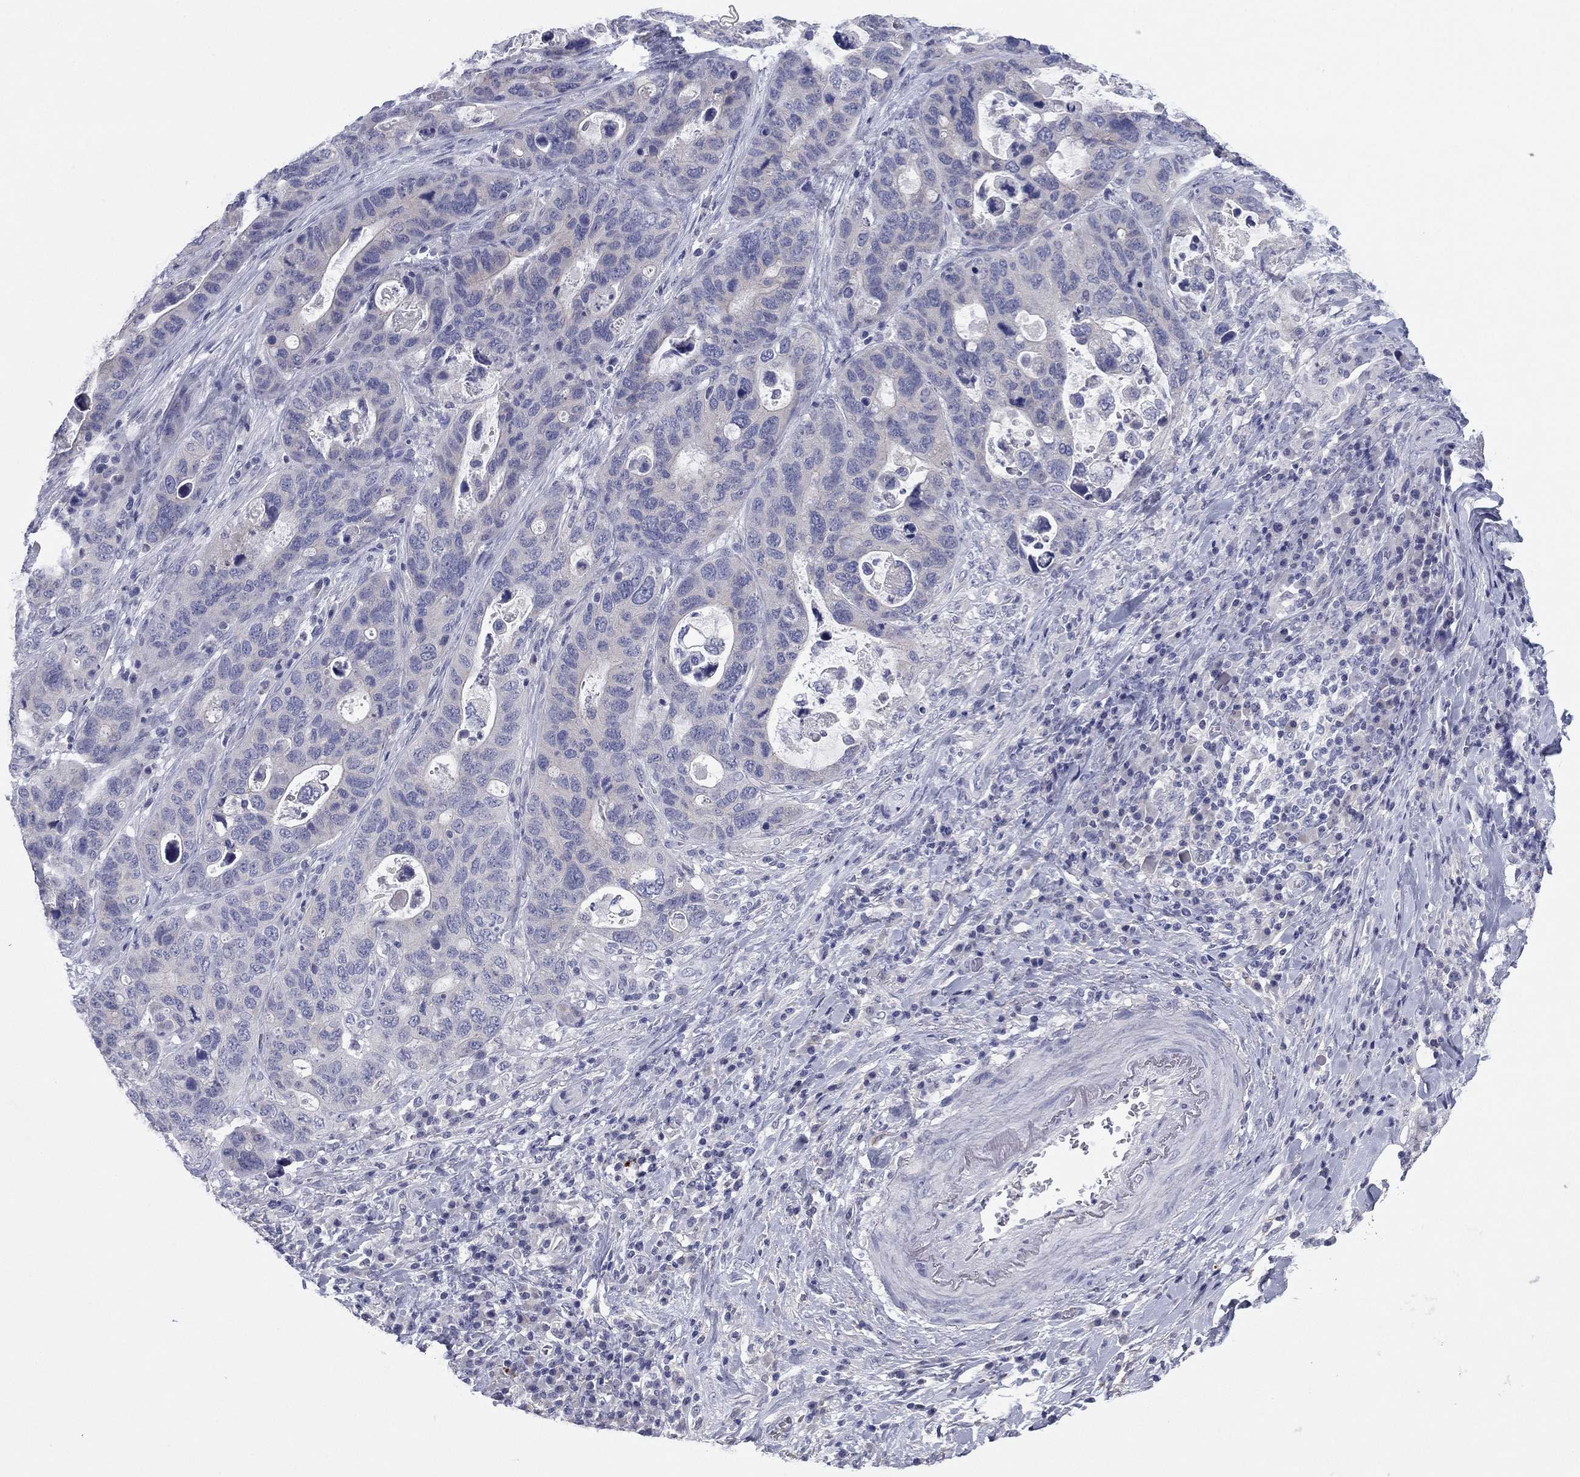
{"staining": {"intensity": "negative", "quantity": "none", "location": "none"}, "tissue": "stomach cancer", "cell_type": "Tumor cells", "image_type": "cancer", "snomed": [{"axis": "morphology", "description": "Adenocarcinoma, NOS"}, {"axis": "topography", "description": "Stomach"}], "caption": "The image demonstrates no staining of tumor cells in stomach adenocarcinoma. (Brightfield microscopy of DAB immunohistochemistry at high magnification).", "gene": "CNTNAP4", "patient": {"sex": "male", "age": 54}}